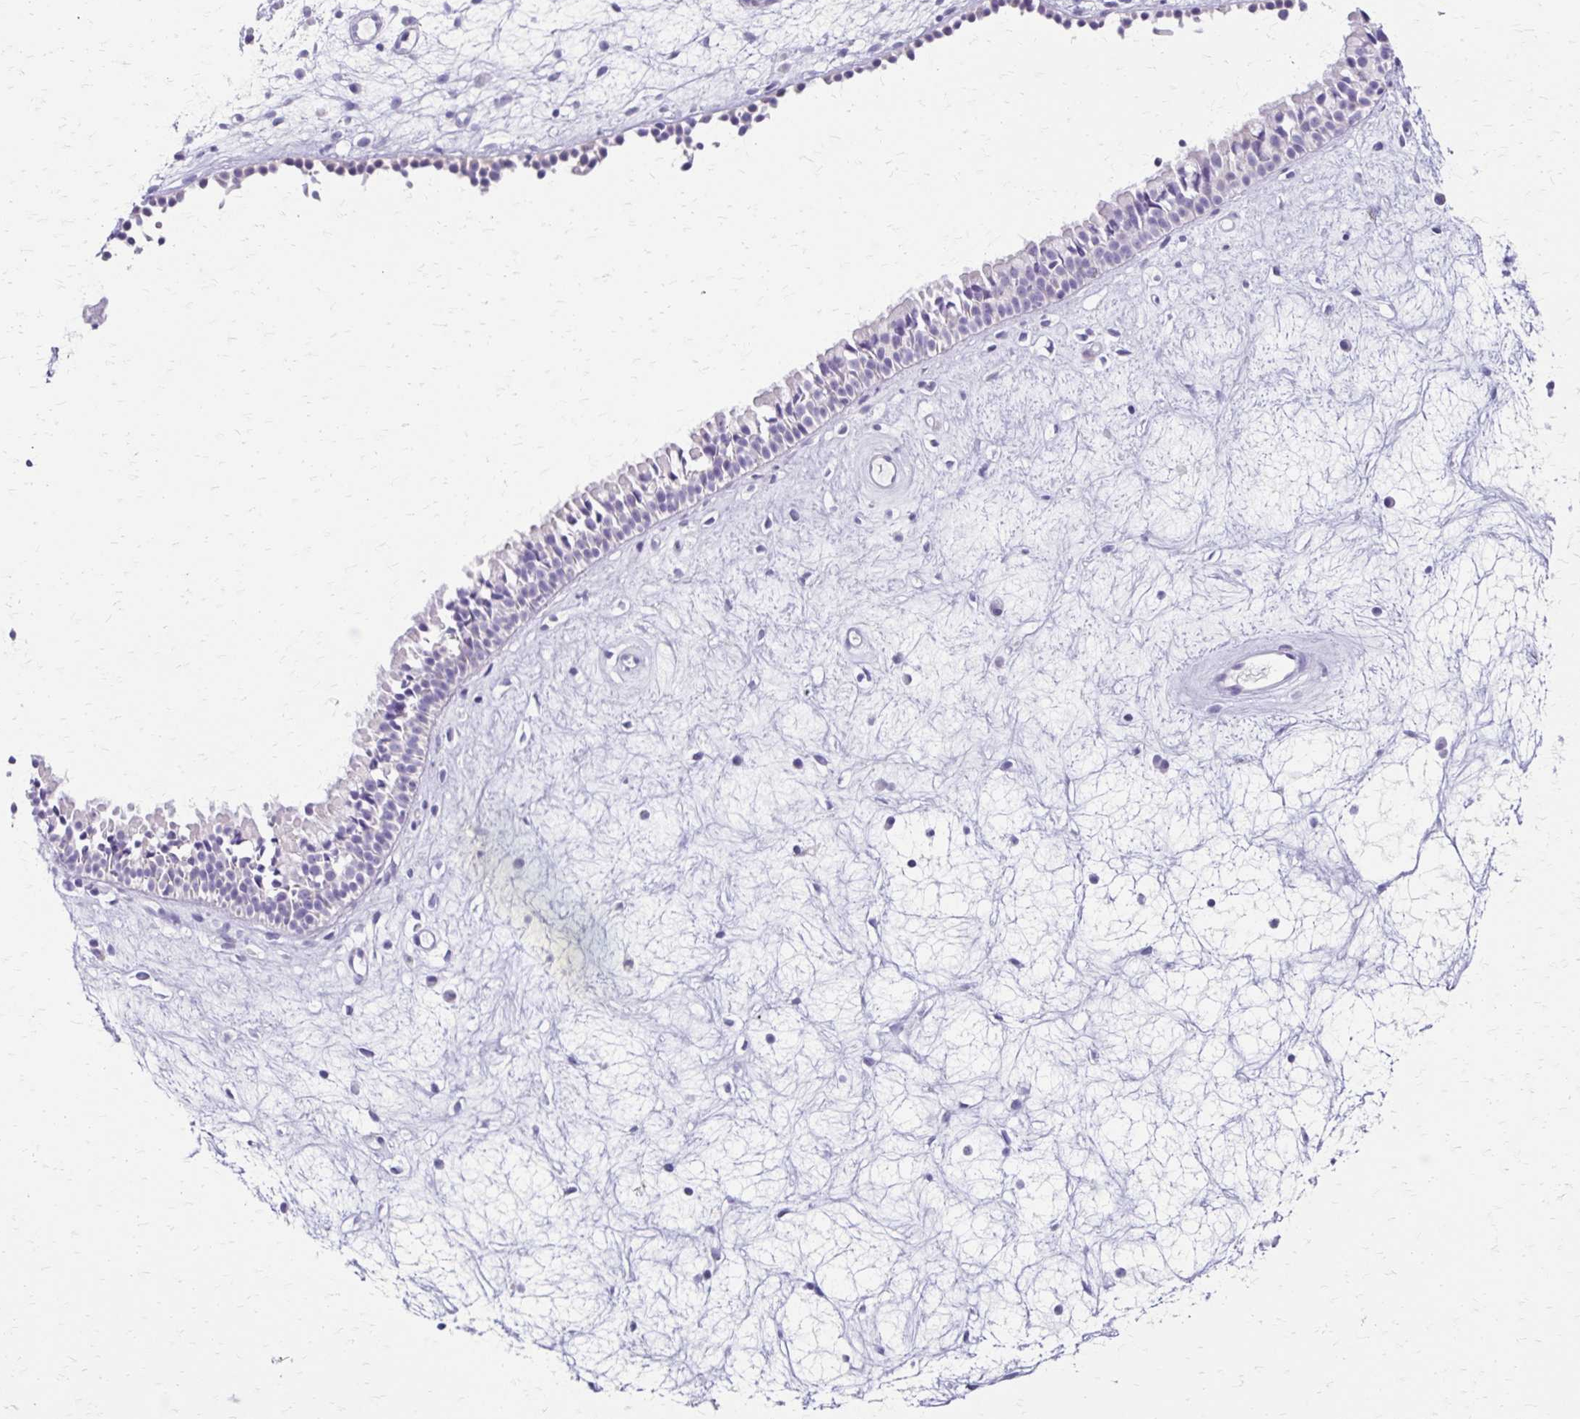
{"staining": {"intensity": "negative", "quantity": "none", "location": "none"}, "tissue": "nasopharynx", "cell_type": "Respiratory epithelial cells", "image_type": "normal", "snomed": [{"axis": "morphology", "description": "Normal tissue, NOS"}, {"axis": "topography", "description": "Nasopharynx"}], "caption": "Normal nasopharynx was stained to show a protein in brown. There is no significant expression in respiratory epithelial cells. The staining is performed using DAB brown chromogen with nuclei counter-stained in using hematoxylin.", "gene": "ZSCAN5B", "patient": {"sex": "male", "age": 69}}